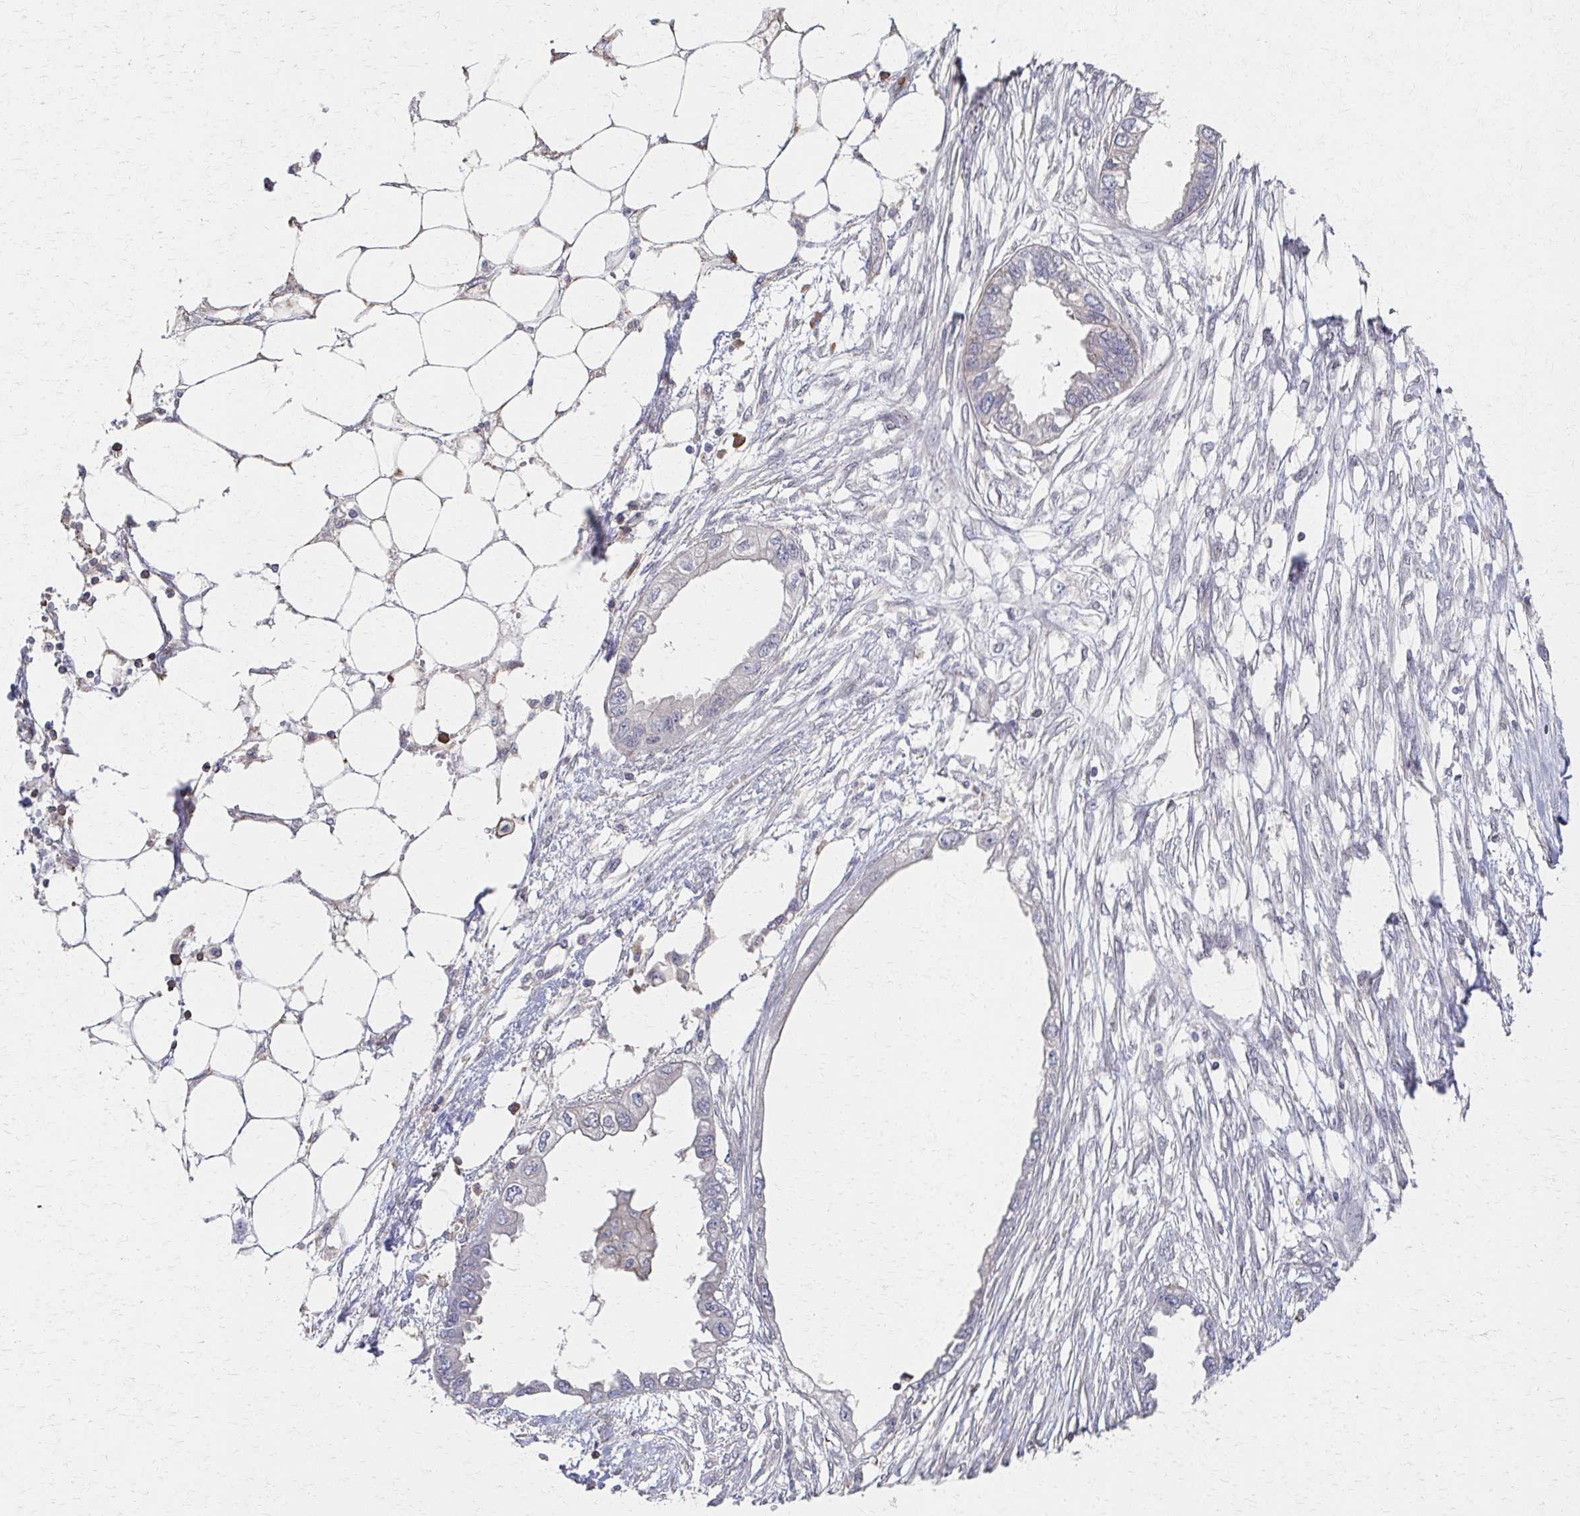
{"staining": {"intensity": "negative", "quantity": "none", "location": "none"}, "tissue": "endometrial cancer", "cell_type": "Tumor cells", "image_type": "cancer", "snomed": [{"axis": "morphology", "description": "Adenocarcinoma, NOS"}, {"axis": "morphology", "description": "Adenocarcinoma, metastatic, NOS"}, {"axis": "topography", "description": "Adipose tissue"}, {"axis": "topography", "description": "Endometrium"}], "caption": "There is no significant positivity in tumor cells of endometrial cancer (adenocarcinoma). The staining was performed using DAB (3,3'-diaminobenzidine) to visualize the protein expression in brown, while the nuclei were stained in blue with hematoxylin (Magnification: 20x).", "gene": "EOLA2", "patient": {"sex": "female", "age": 67}}